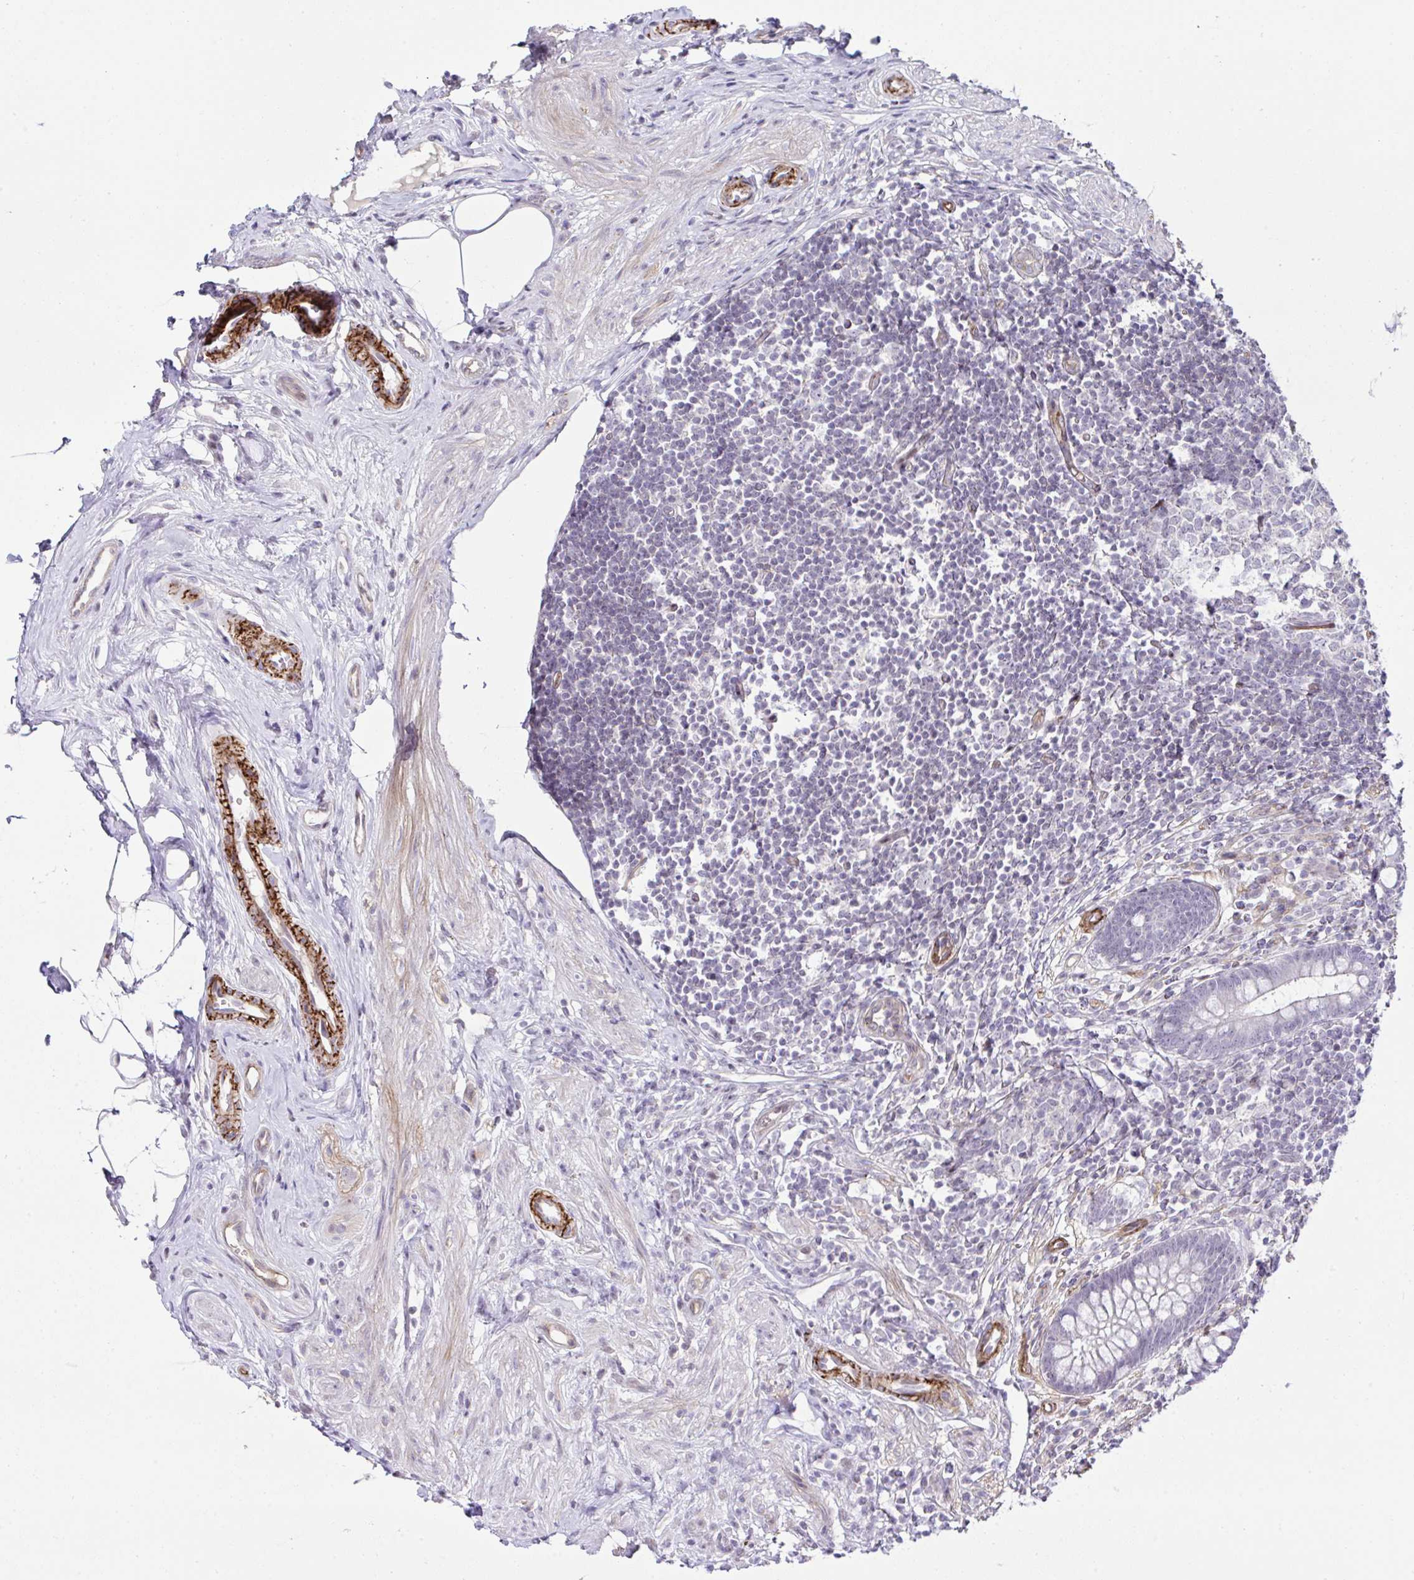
{"staining": {"intensity": "negative", "quantity": "none", "location": "none"}, "tissue": "appendix", "cell_type": "Glandular cells", "image_type": "normal", "snomed": [{"axis": "morphology", "description": "Normal tissue, NOS"}, {"axis": "topography", "description": "Appendix"}], "caption": "IHC of normal human appendix demonstrates no staining in glandular cells.", "gene": "FBXO34", "patient": {"sex": "female", "age": 56}}